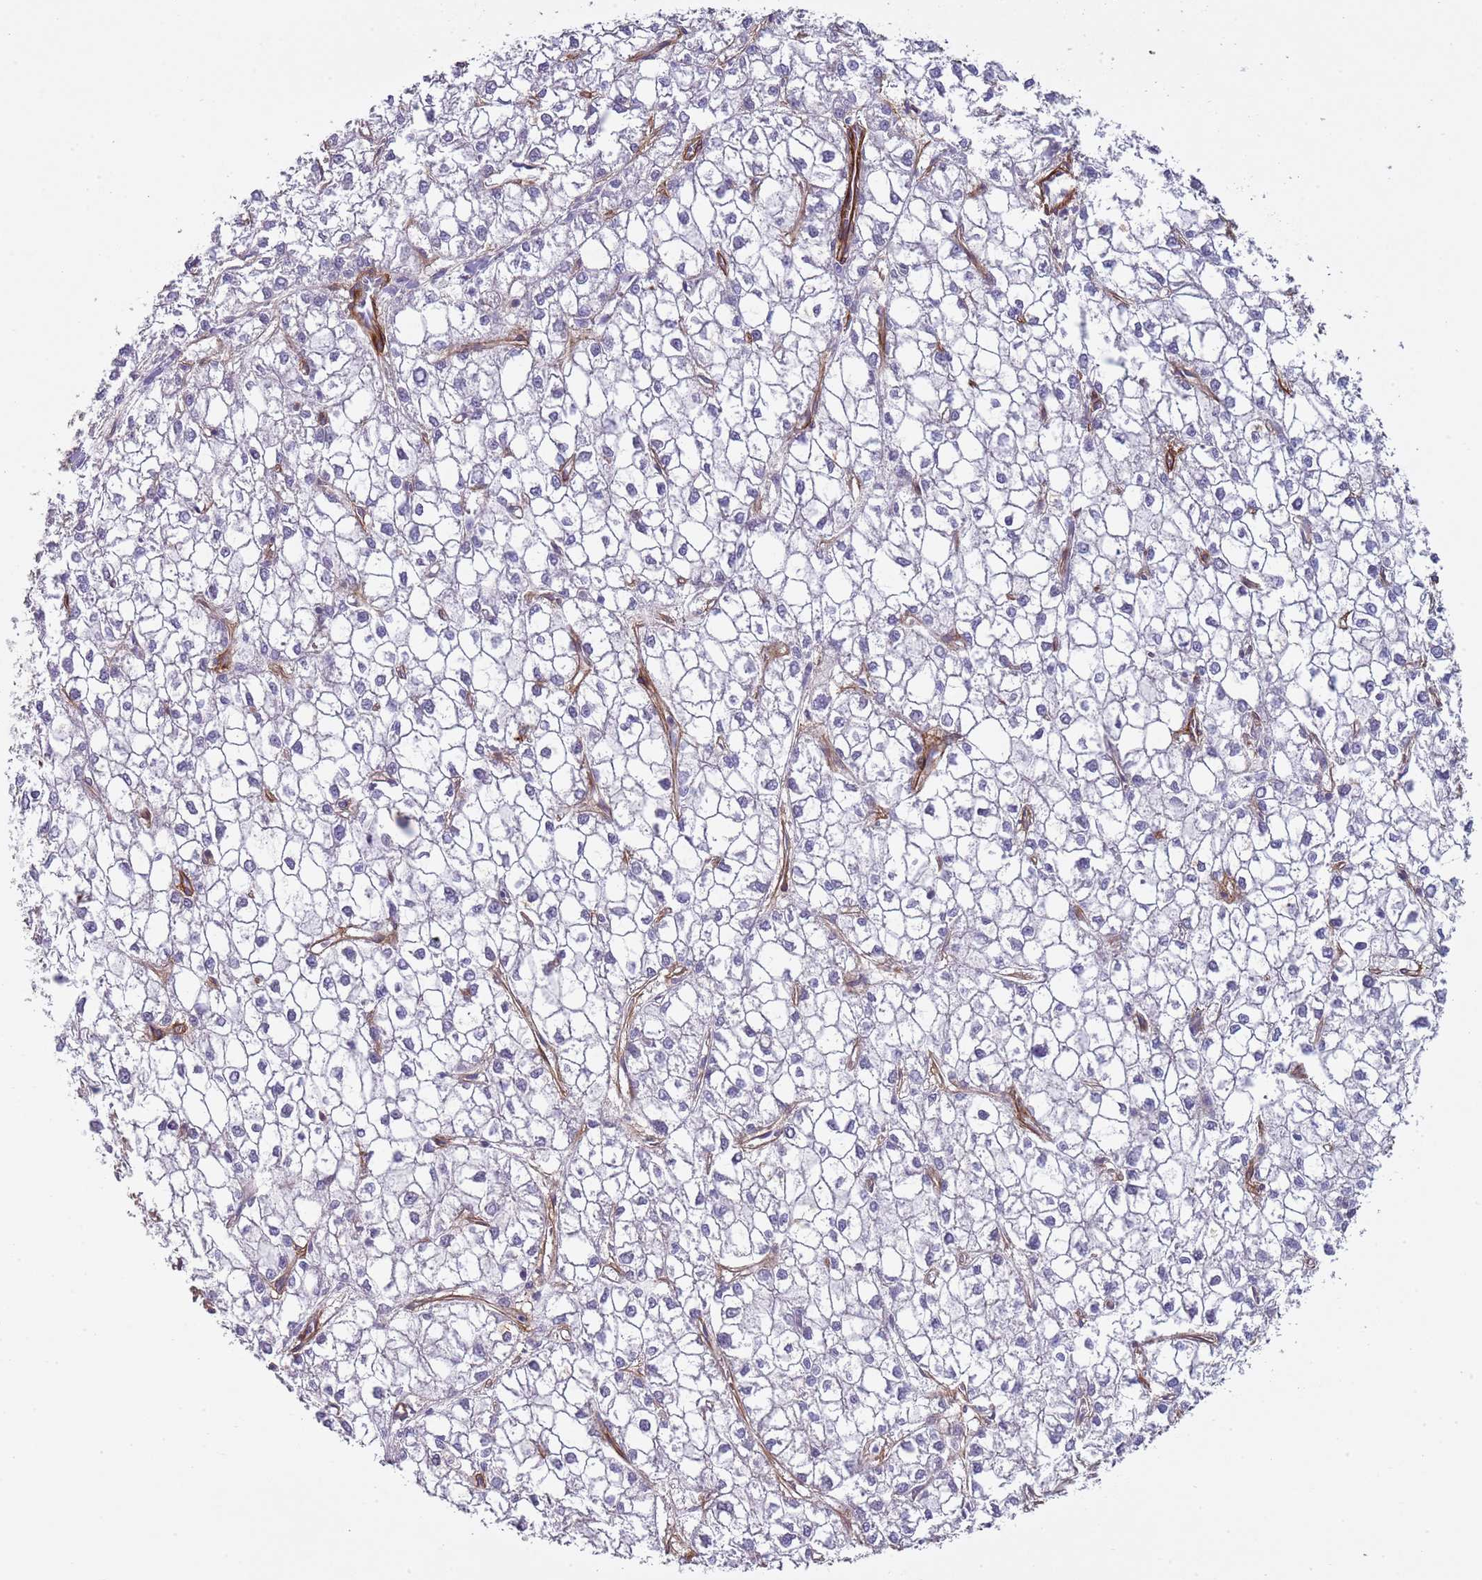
{"staining": {"intensity": "negative", "quantity": "none", "location": "none"}, "tissue": "liver cancer", "cell_type": "Tumor cells", "image_type": "cancer", "snomed": [{"axis": "morphology", "description": "Carcinoma, Hepatocellular, NOS"}, {"axis": "topography", "description": "Liver"}], "caption": "Human hepatocellular carcinoma (liver) stained for a protein using immunohistochemistry (IHC) demonstrates no staining in tumor cells.", "gene": "TINAGL1", "patient": {"sex": "female", "age": 43}}